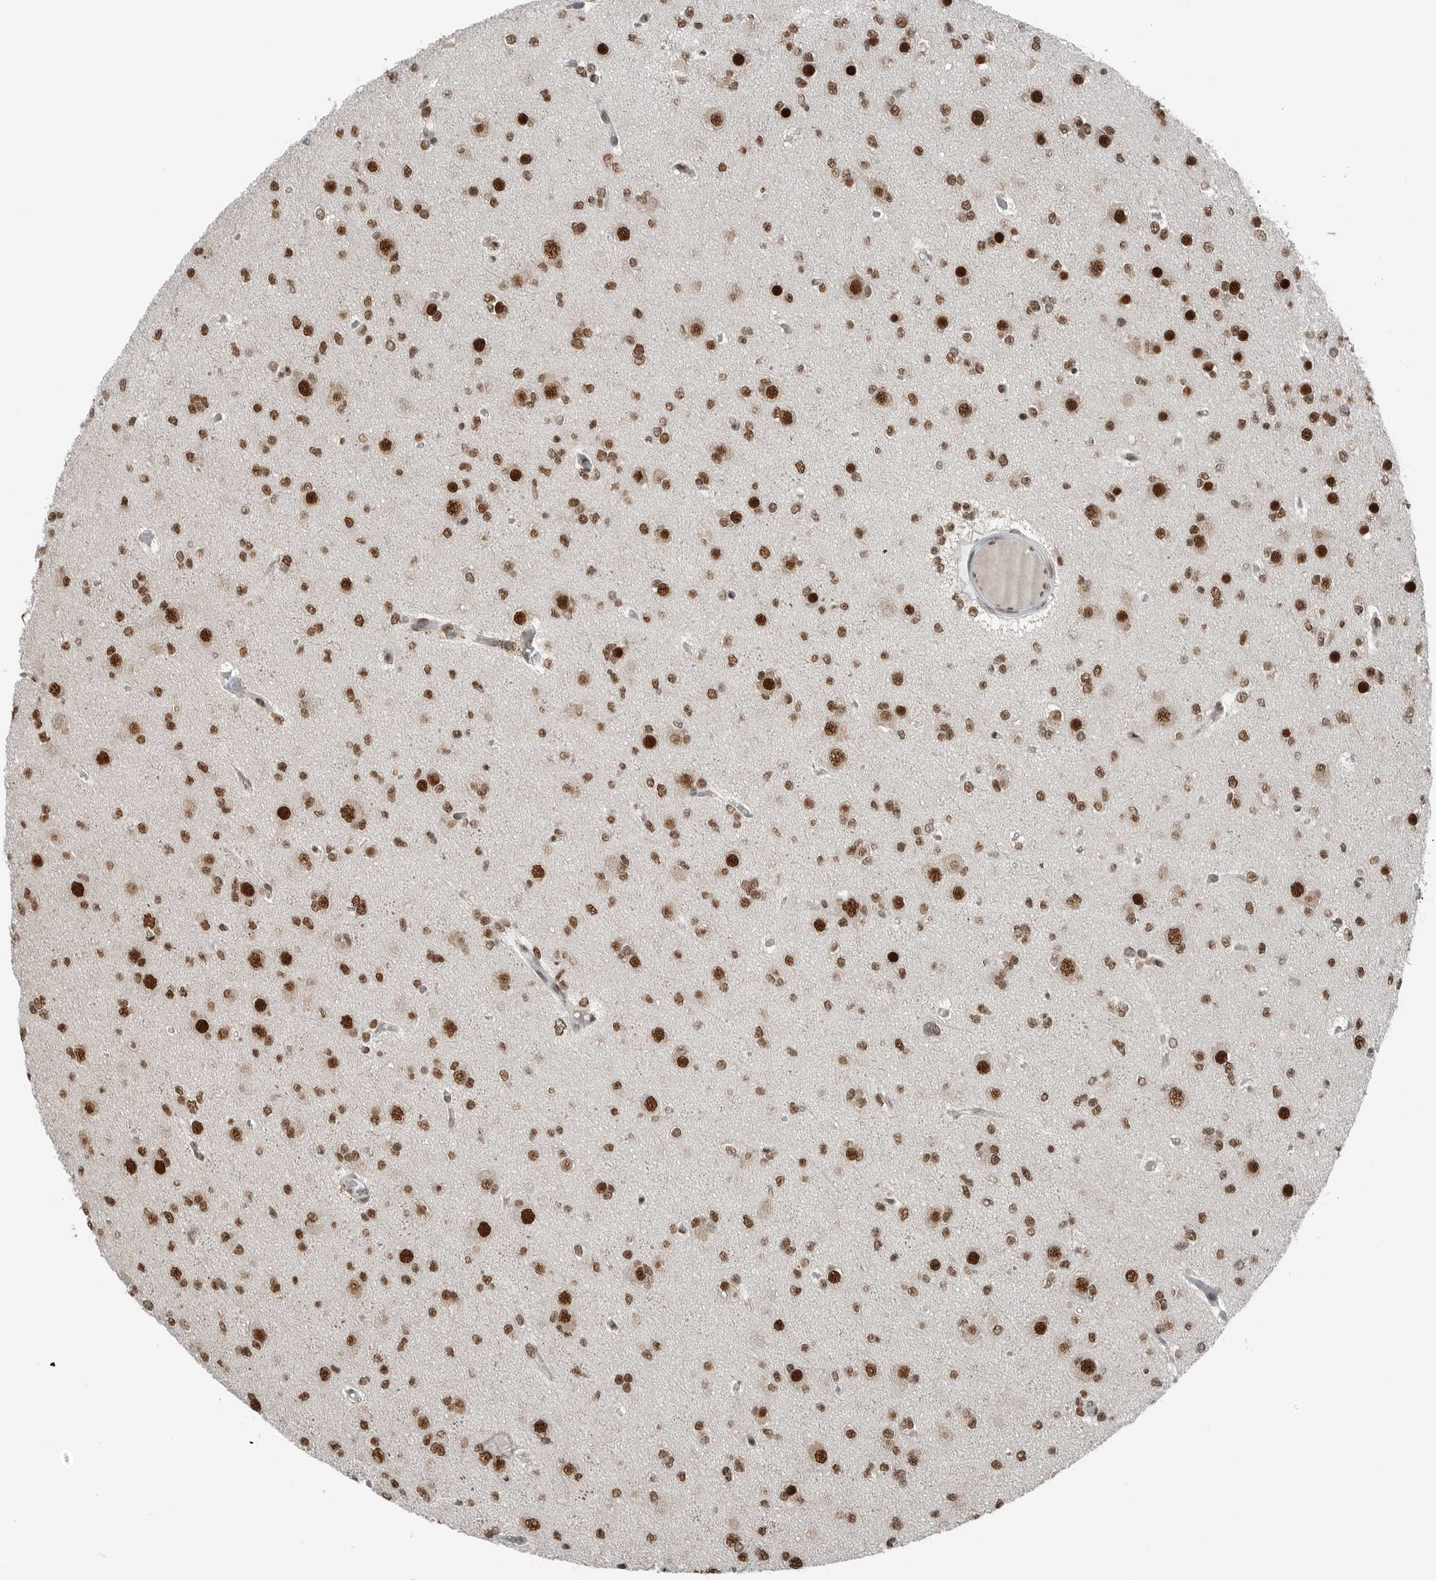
{"staining": {"intensity": "moderate", "quantity": ">75%", "location": "nuclear"}, "tissue": "glioma", "cell_type": "Tumor cells", "image_type": "cancer", "snomed": [{"axis": "morphology", "description": "Glioma, malignant, Low grade"}, {"axis": "topography", "description": "Brain"}], "caption": "The immunohistochemical stain shows moderate nuclear positivity in tumor cells of malignant glioma (low-grade) tissue. Ihc stains the protein of interest in brown and the nuclei are stained blue.", "gene": "BLZF1", "patient": {"sex": "female", "age": 22}}